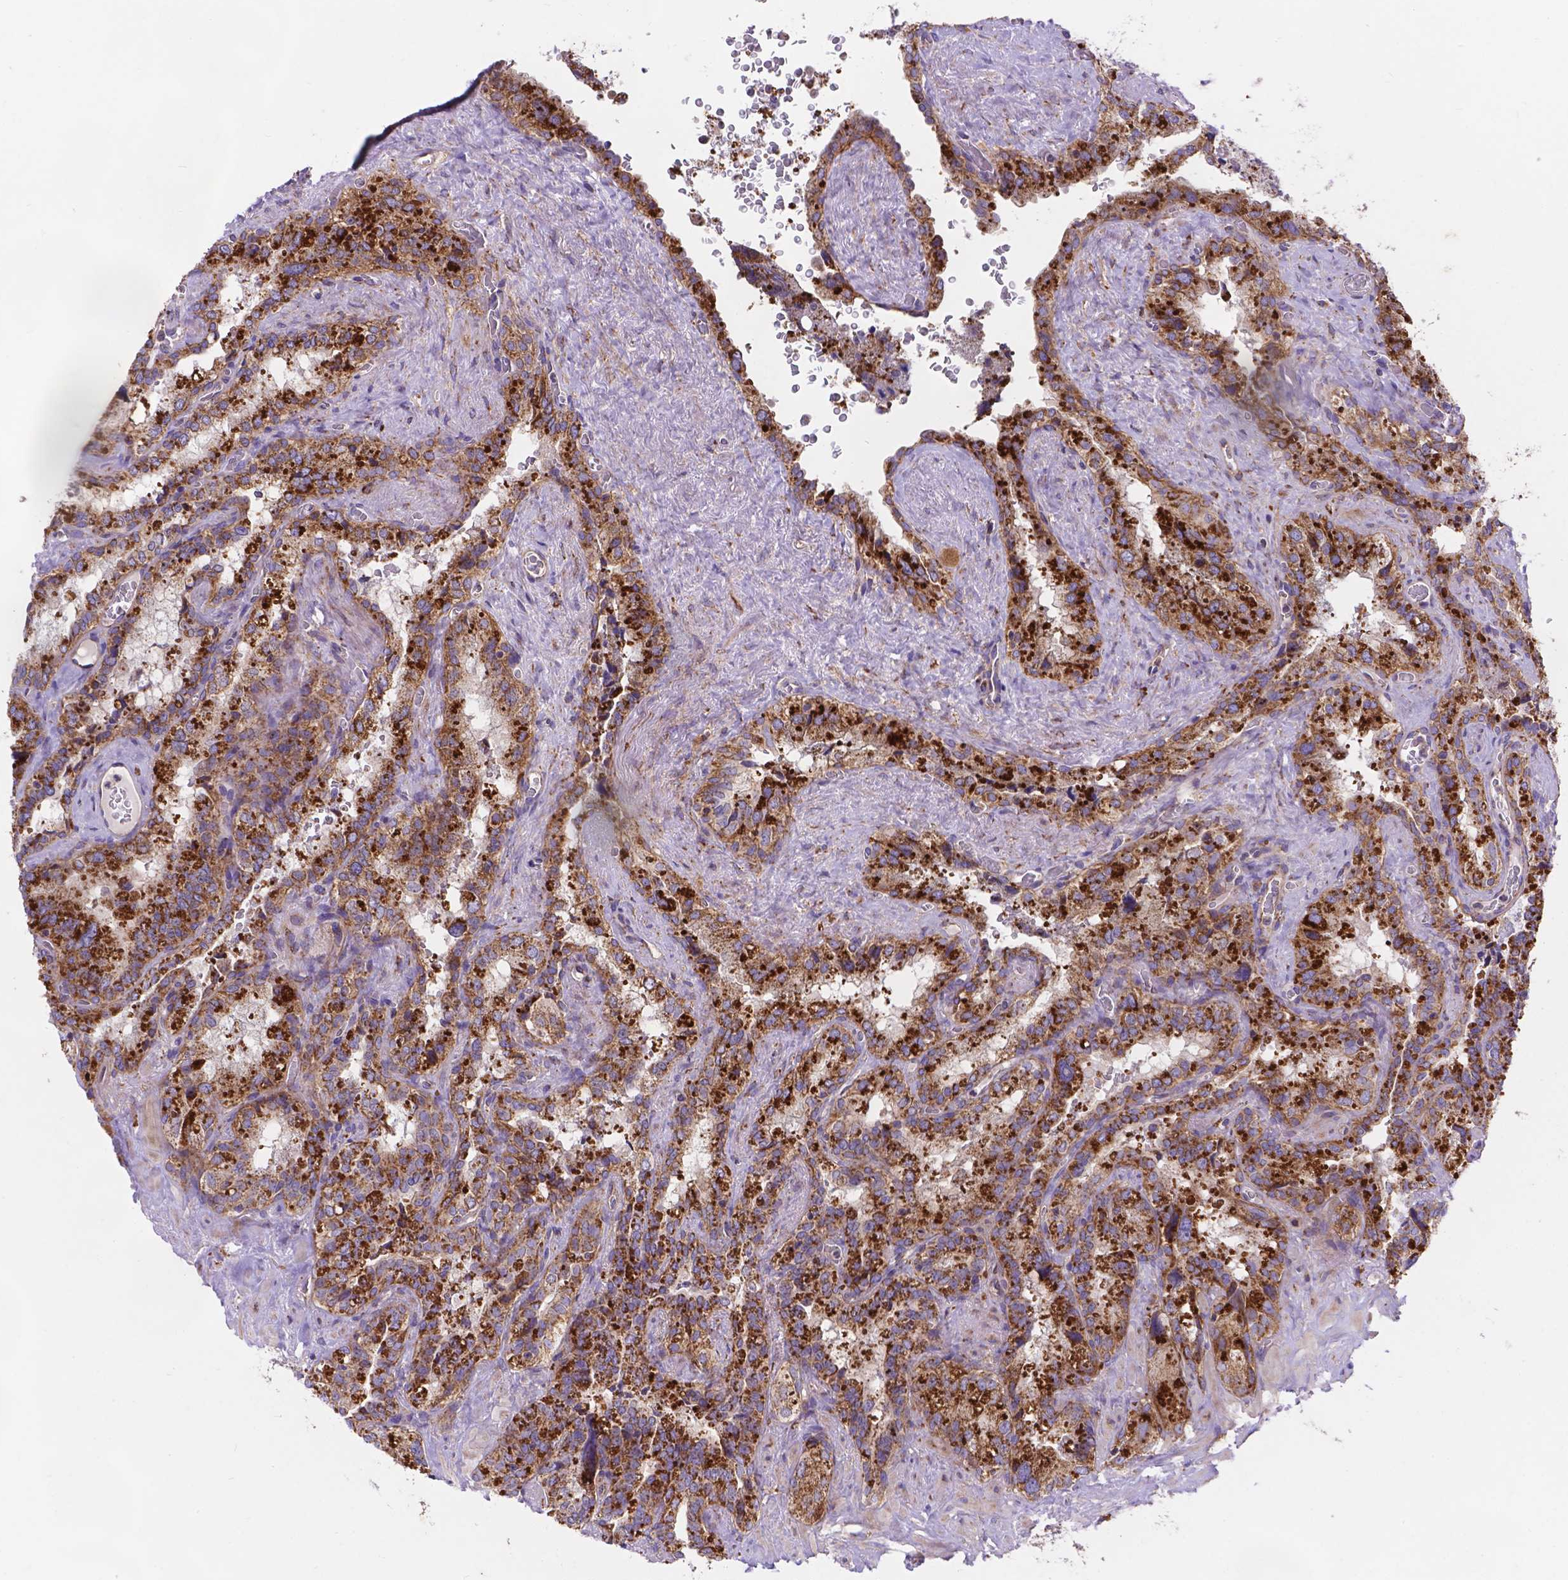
{"staining": {"intensity": "strong", "quantity": ">75%", "location": "cytoplasmic/membranous"}, "tissue": "seminal vesicle", "cell_type": "Glandular cells", "image_type": "normal", "snomed": [{"axis": "morphology", "description": "Normal tissue, NOS"}, {"axis": "topography", "description": "Prostate"}, {"axis": "topography", "description": "Seminal veicle"}], "caption": "This histopathology image demonstrates normal seminal vesicle stained with immunohistochemistry (IHC) to label a protein in brown. The cytoplasmic/membranous of glandular cells show strong positivity for the protein. Nuclei are counter-stained blue.", "gene": "AK3", "patient": {"sex": "male", "age": 71}}